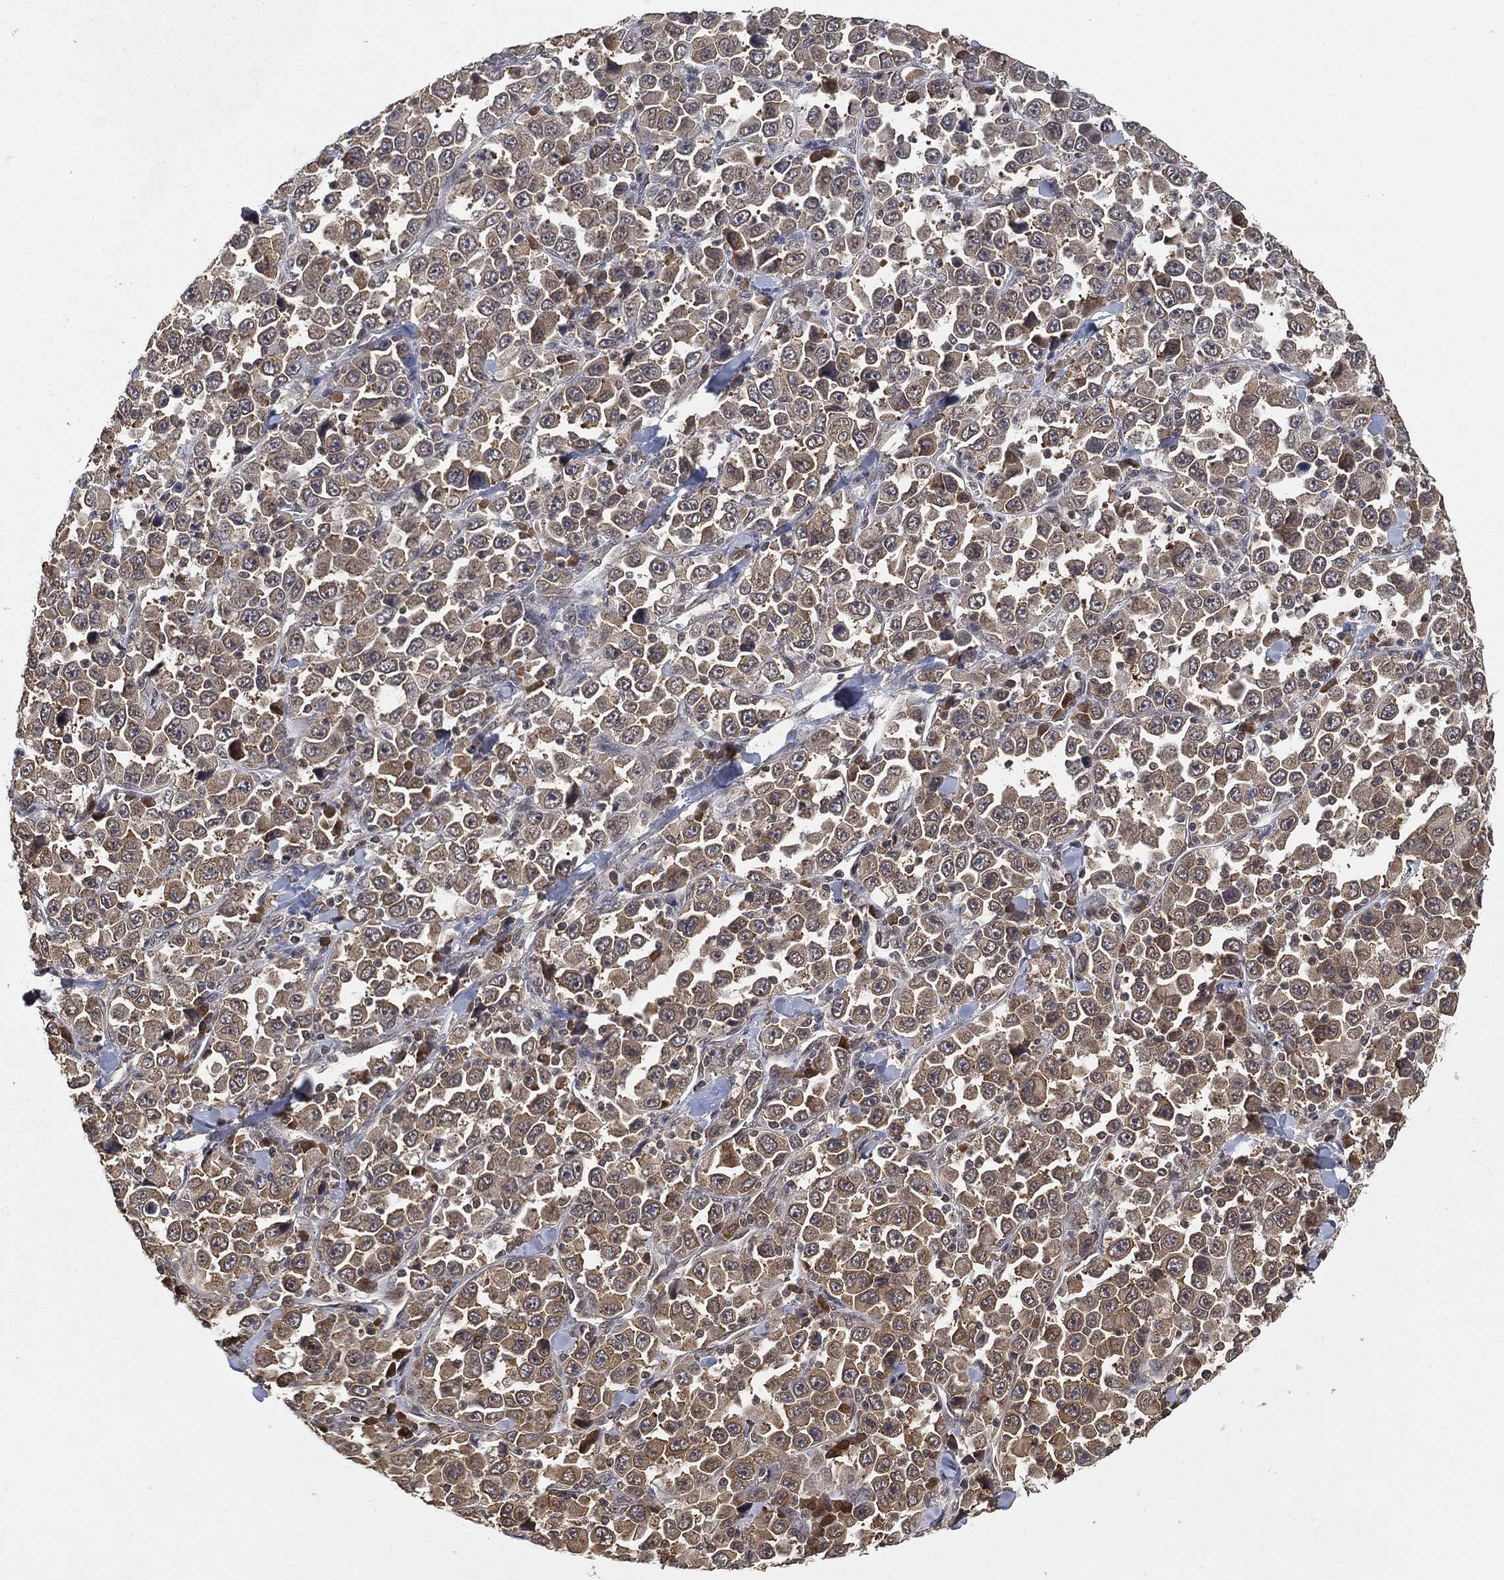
{"staining": {"intensity": "moderate", "quantity": ">75%", "location": "cytoplasmic/membranous"}, "tissue": "stomach cancer", "cell_type": "Tumor cells", "image_type": "cancer", "snomed": [{"axis": "morphology", "description": "Normal tissue, NOS"}, {"axis": "morphology", "description": "Adenocarcinoma, NOS"}, {"axis": "topography", "description": "Stomach, upper"}, {"axis": "topography", "description": "Stomach"}], "caption": "Brown immunohistochemical staining in stomach cancer (adenocarcinoma) displays moderate cytoplasmic/membranous staining in approximately >75% of tumor cells.", "gene": "UBA5", "patient": {"sex": "male", "age": 59}}